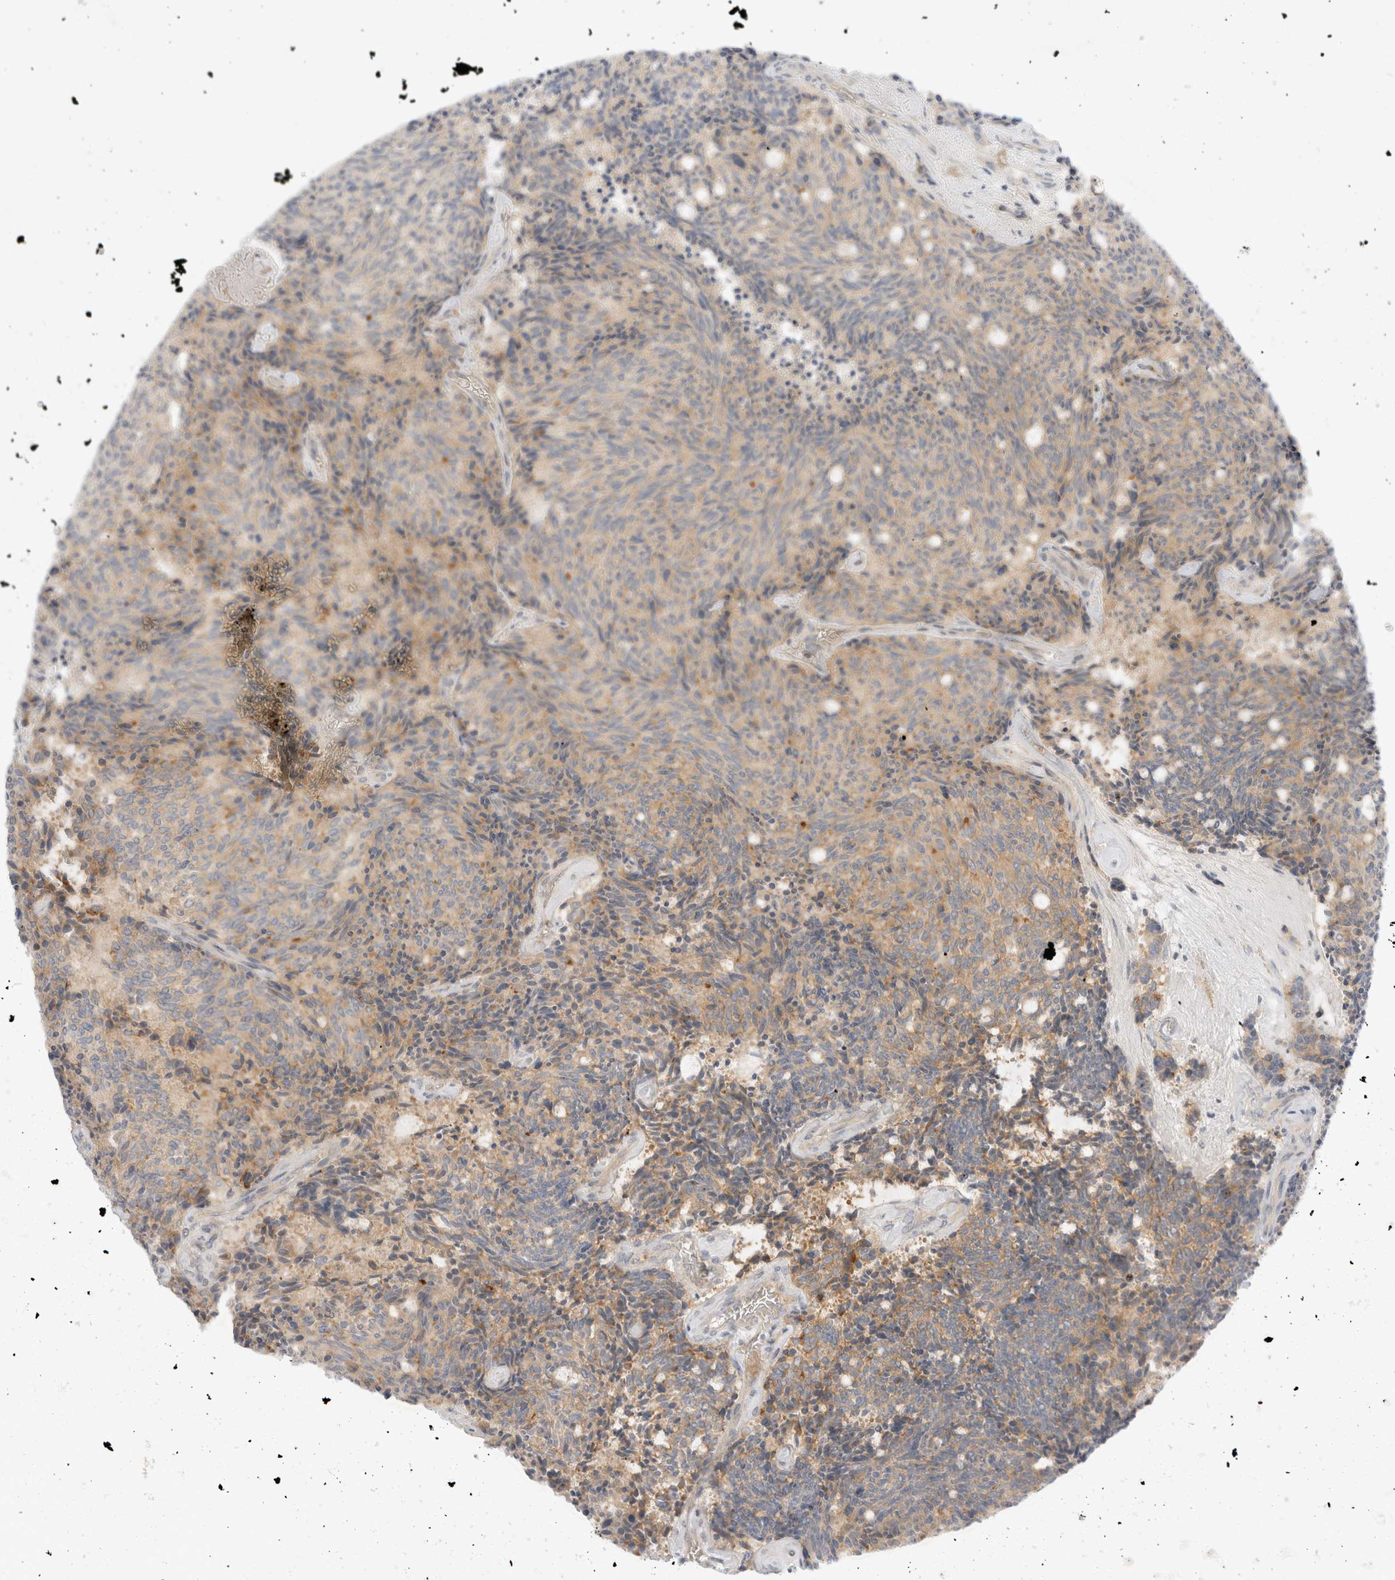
{"staining": {"intensity": "weak", "quantity": ">75%", "location": "cytoplasmic/membranous"}, "tissue": "carcinoid", "cell_type": "Tumor cells", "image_type": "cancer", "snomed": [{"axis": "morphology", "description": "Carcinoid, malignant, NOS"}, {"axis": "topography", "description": "Pancreas"}], "caption": "Immunohistochemical staining of carcinoid (malignant) exhibits low levels of weak cytoplasmic/membranous staining in approximately >75% of tumor cells. Nuclei are stained in blue.", "gene": "TOM1L2", "patient": {"sex": "female", "age": 54}}